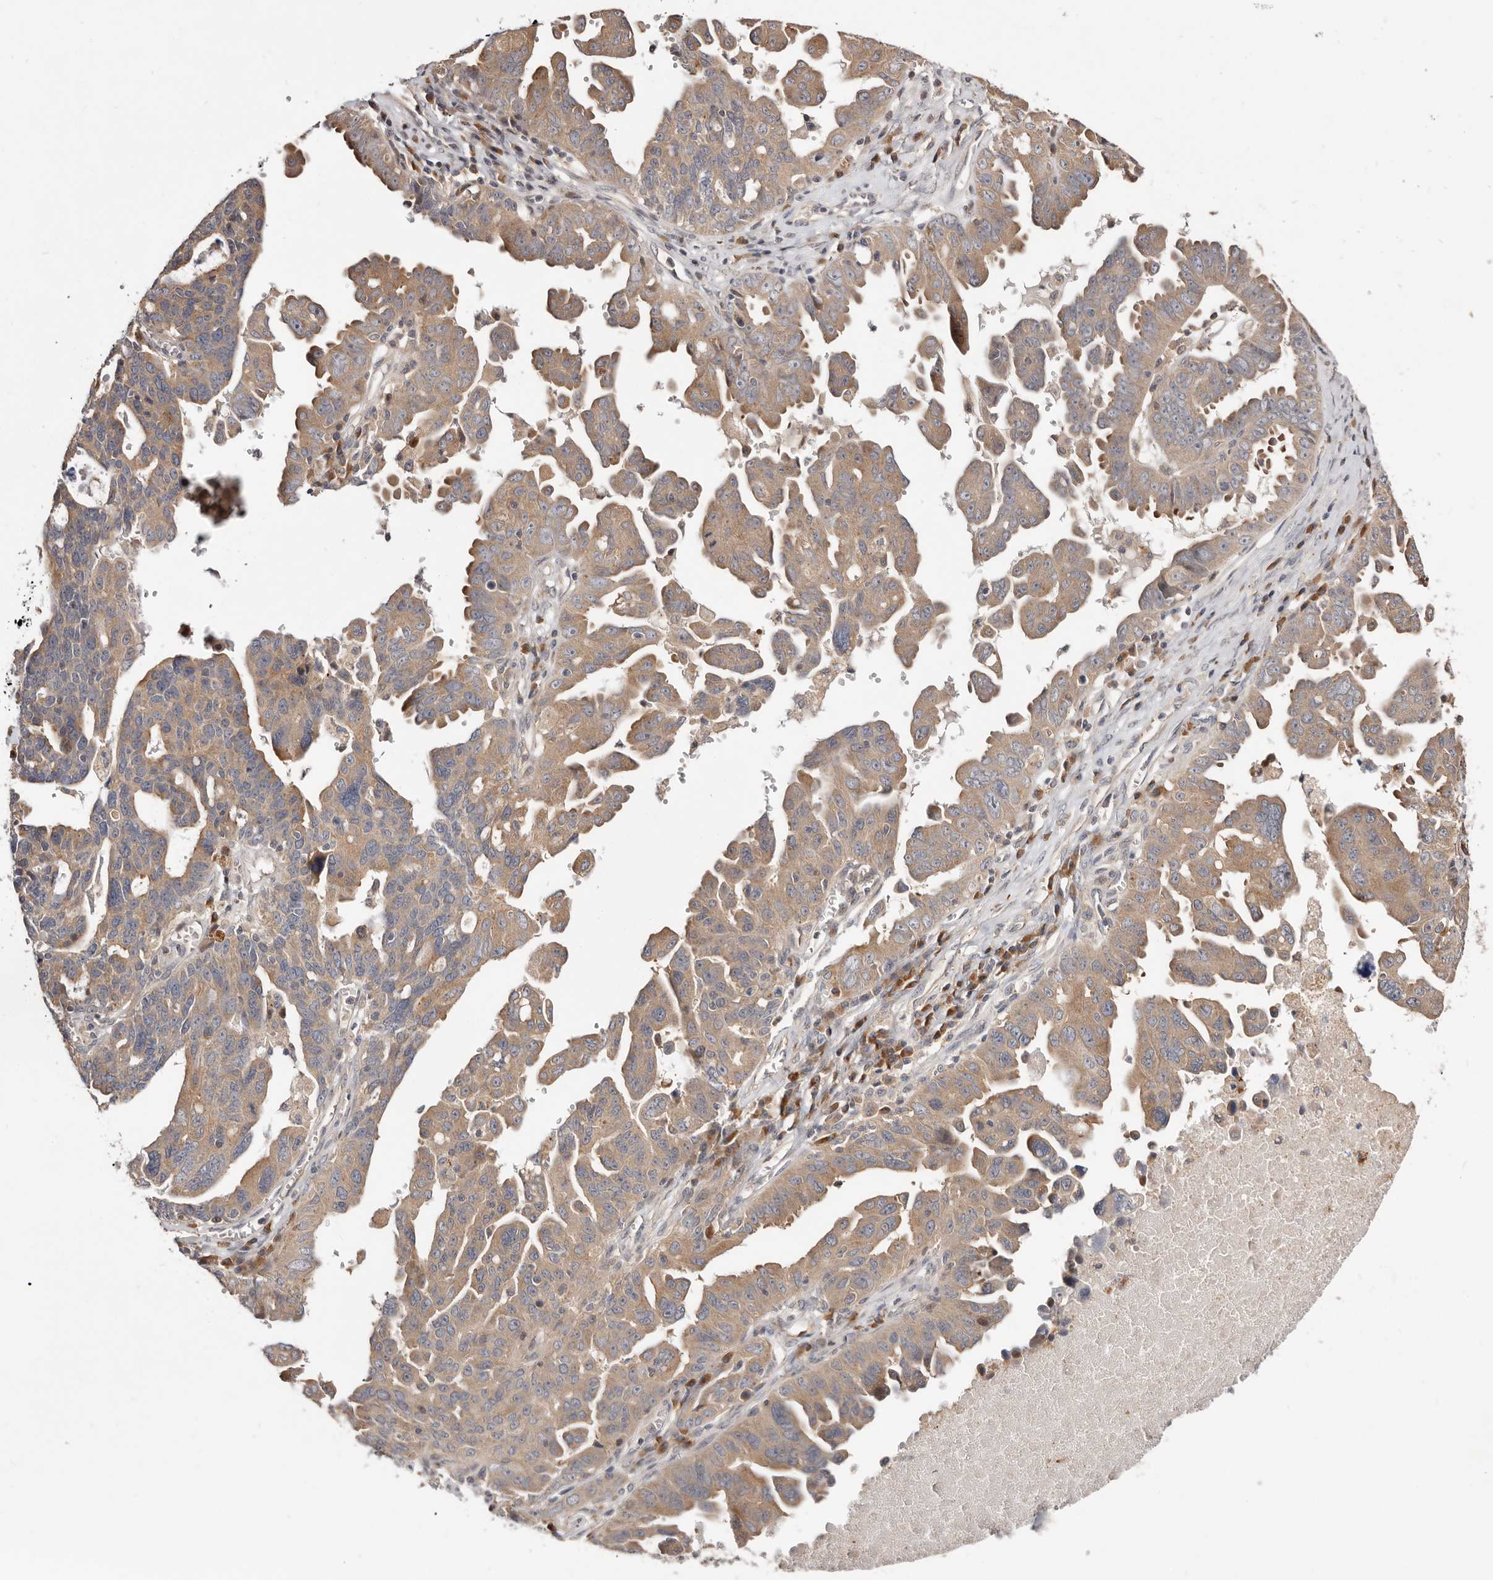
{"staining": {"intensity": "moderate", "quantity": ">75%", "location": "cytoplasmic/membranous"}, "tissue": "ovarian cancer", "cell_type": "Tumor cells", "image_type": "cancer", "snomed": [{"axis": "morphology", "description": "Carcinoma, endometroid"}, {"axis": "topography", "description": "Ovary"}], "caption": "There is medium levels of moderate cytoplasmic/membranous staining in tumor cells of ovarian endometroid carcinoma, as demonstrated by immunohistochemical staining (brown color).", "gene": "USP33", "patient": {"sex": "female", "age": 62}}